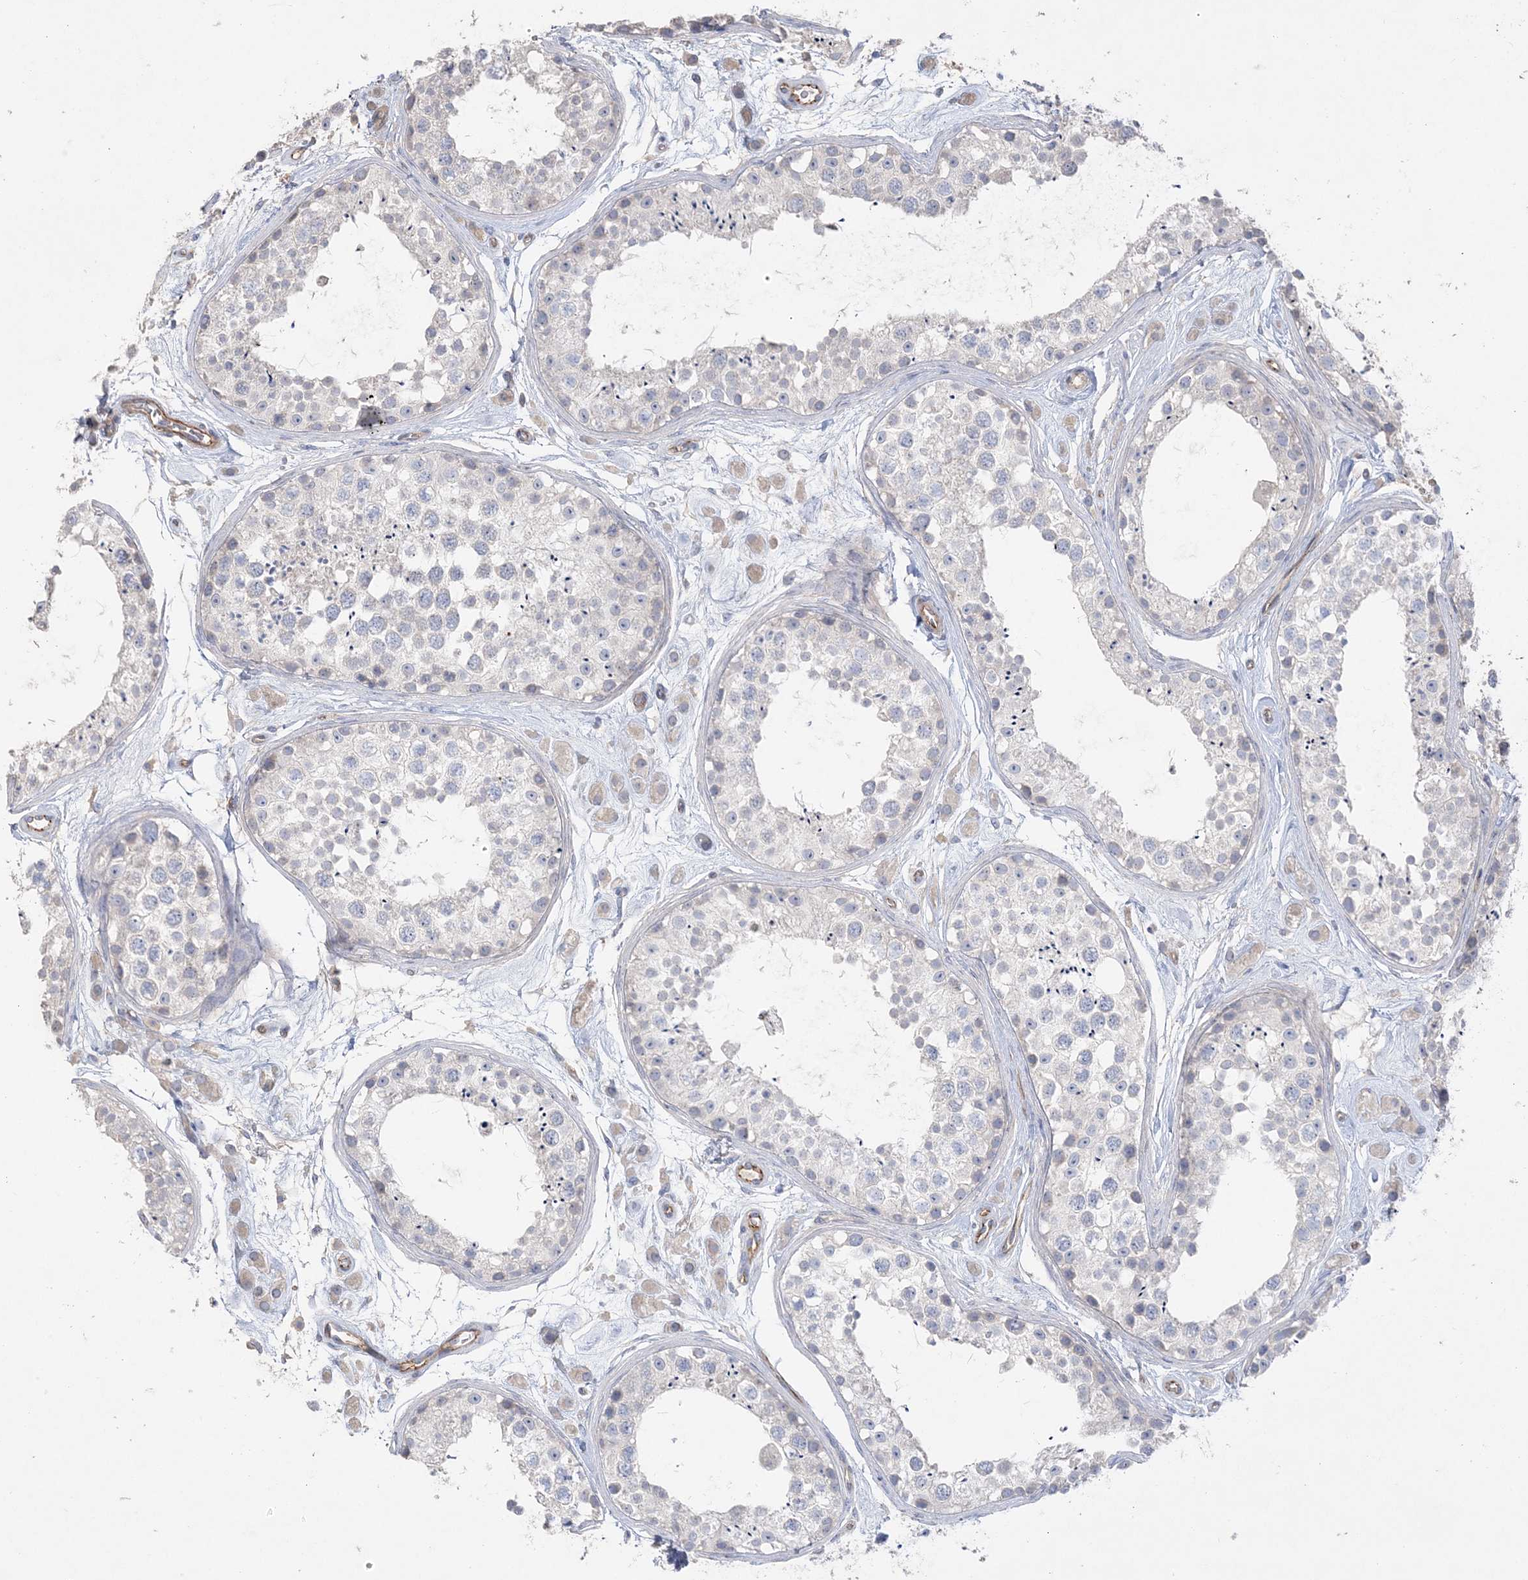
{"staining": {"intensity": "negative", "quantity": "none", "location": "none"}, "tissue": "testis", "cell_type": "Cells in seminiferous ducts", "image_type": "normal", "snomed": [{"axis": "morphology", "description": "Normal tissue, NOS"}, {"axis": "topography", "description": "Testis"}], "caption": "IHC histopathology image of unremarkable testis stained for a protein (brown), which displays no staining in cells in seminiferous ducts.", "gene": "PIGC", "patient": {"sex": "male", "age": 25}}